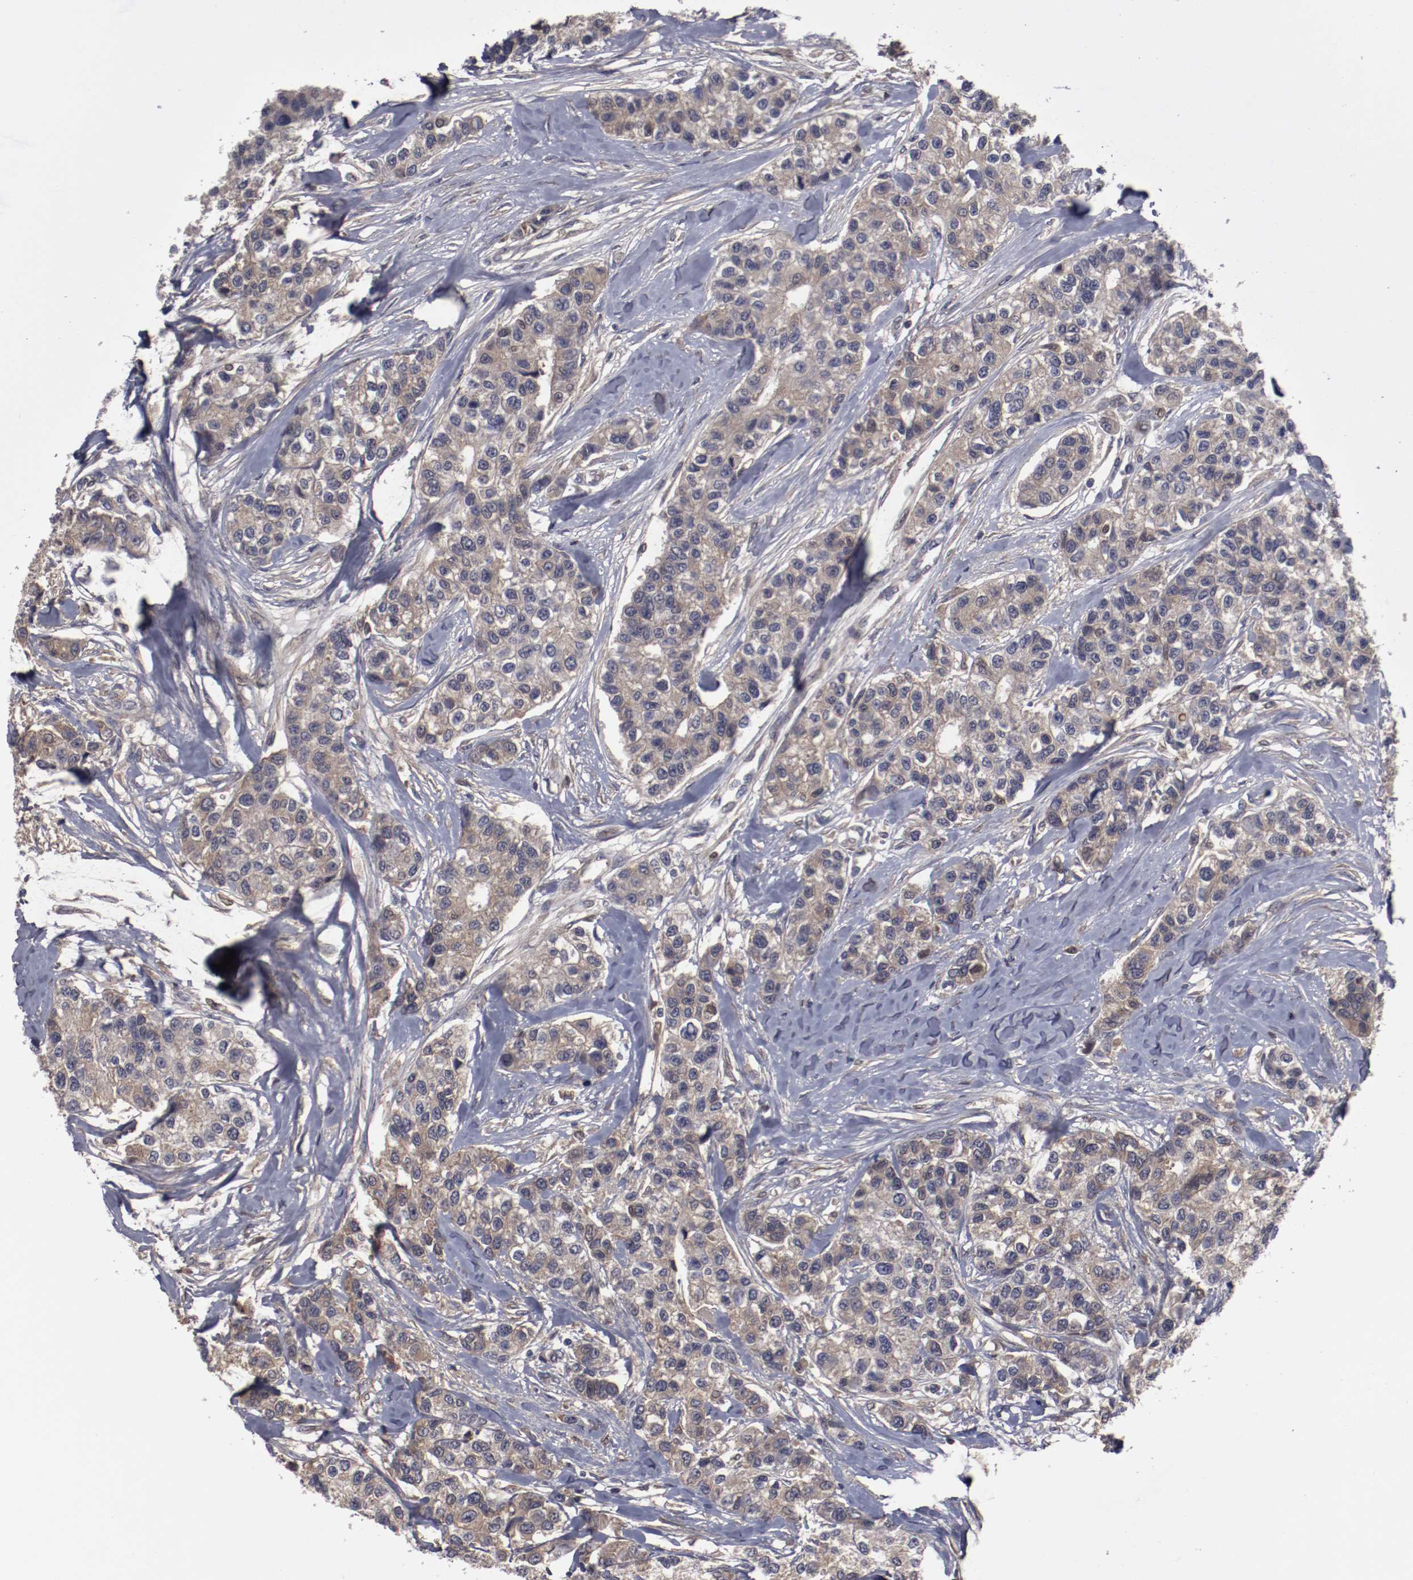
{"staining": {"intensity": "weak", "quantity": "25%-75%", "location": "cytoplasmic/membranous"}, "tissue": "breast cancer", "cell_type": "Tumor cells", "image_type": "cancer", "snomed": [{"axis": "morphology", "description": "Duct carcinoma"}, {"axis": "topography", "description": "Breast"}], "caption": "Immunohistochemical staining of human infiltrating ductal carcinoma (breast) exhibits low levels of weak cytoplasmic/membranous protein positivity in approximately 25%-75% of tumor cells.", "gene": "CP", "patient": {"sex": "female", "age": 51}}